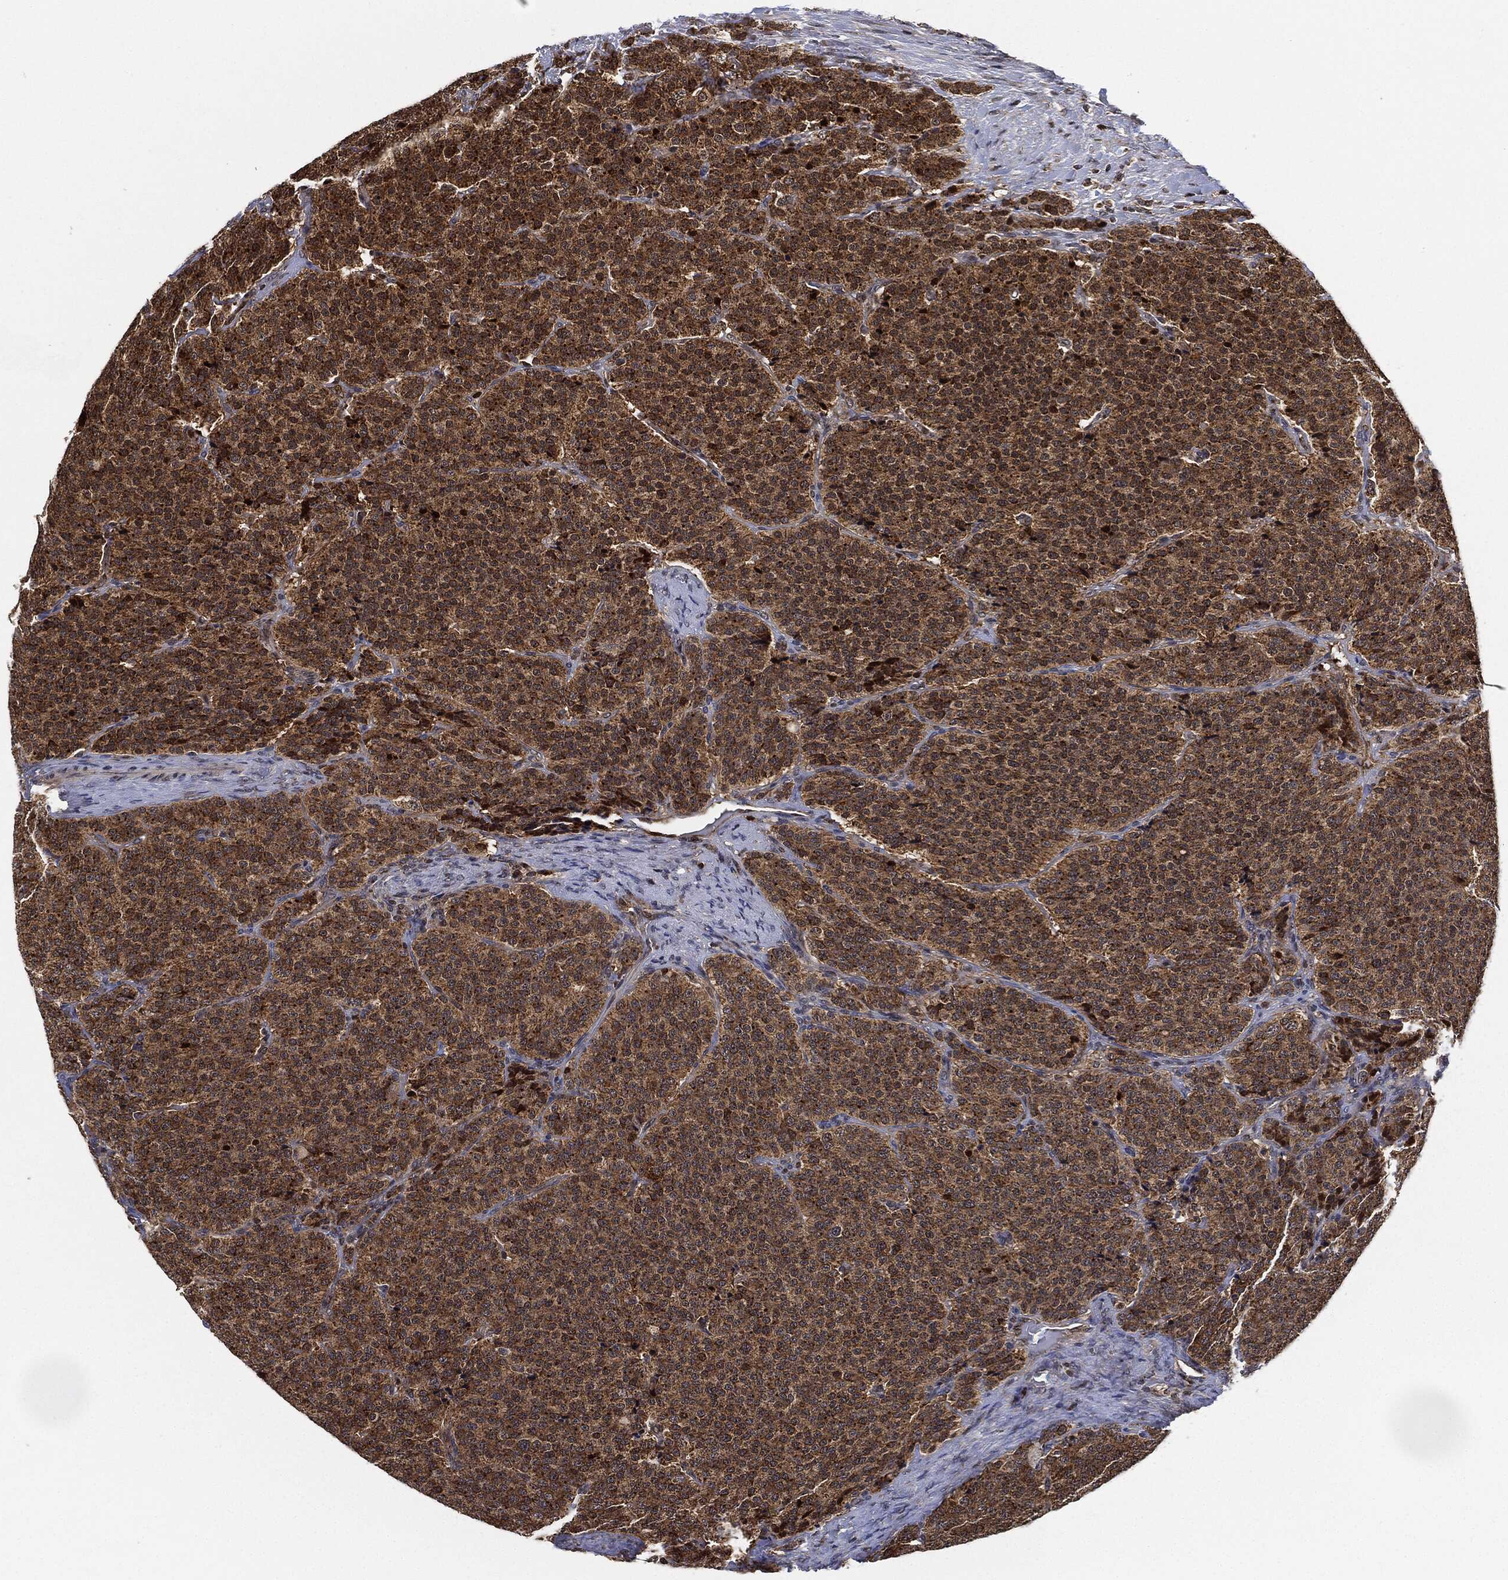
{"staining": {"intensity": "moderate", "quantity": ">75%", "location": "cytoplasmic/membranous"}, "tissue": "carcinoid", "cell_type": "Tumor cells", "image_type": "cancer", "snomed": [{"axis": "morphology", "description": "Carcinoid, malignant, NOS"}, {"axis": "topography", "description": "Small intestine"}], "caption": "This histopathology image reveals carcinoid (malignant) stained with immunohistochemistry (IHC) to label a protein in brown. The cytoplasmic/membranous of tumor cells show moderate positivity for the protein. Nuclei are counter-stained blue.", "gene": "RNASEL", "patient": {"sex": "female", "age": 58}}